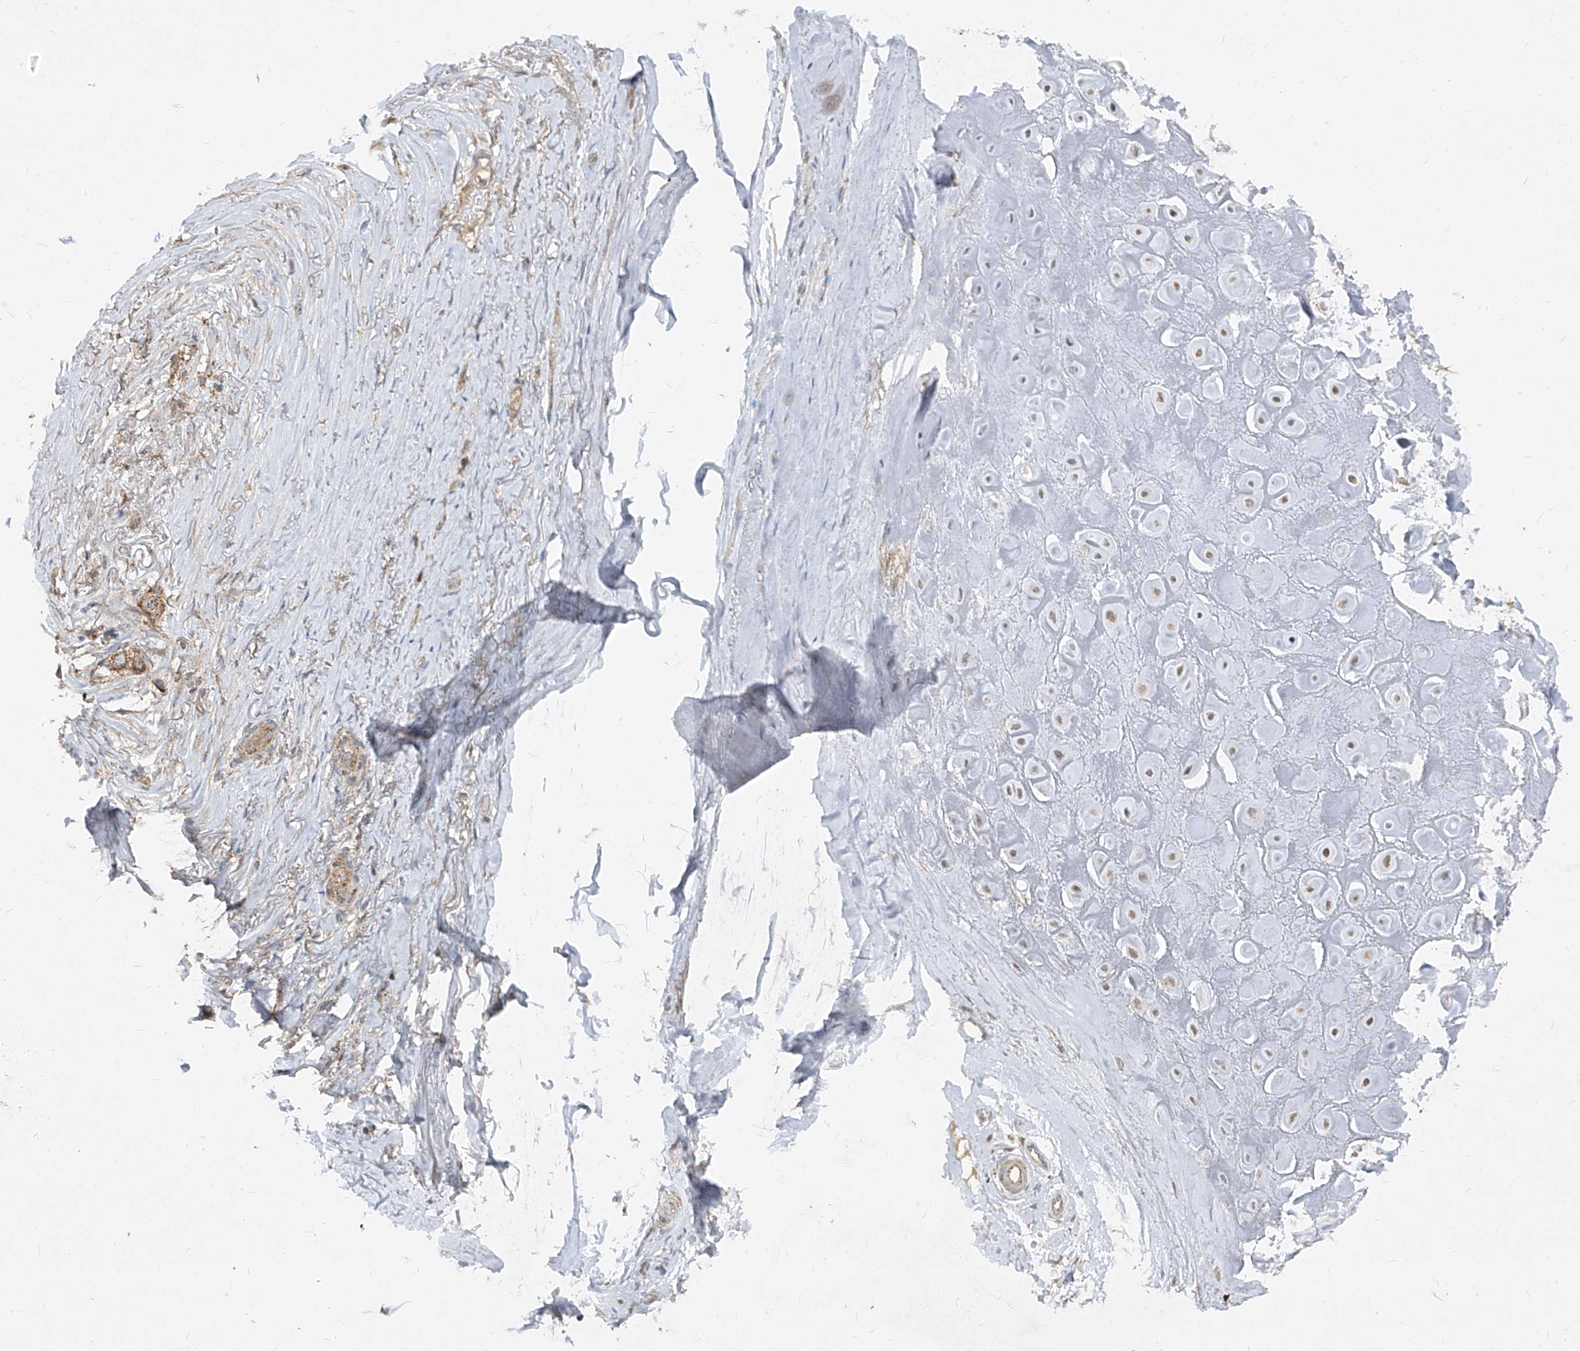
{"staining": {"intensity": "weak", "quantity": "<25%", "location": "cytoplasmic/membranous"}, "tissue": "adipose tissue", "cell_type": "Adipocytes", "image_type": "normal", "snomed": [{"axis": "morphology", "description": "Normal tissue, NOS"}, {"axis": "morphology", "description": "Basal cell carcinoma"}, {"axis": "topography", "description": "Skin"}], "caption": "Protein analysis of normal adipose tissue demonstrates no significant expression in adipocytes.", "gene": "ABCD3", "patient": {"sex": "female", "age": 89}}